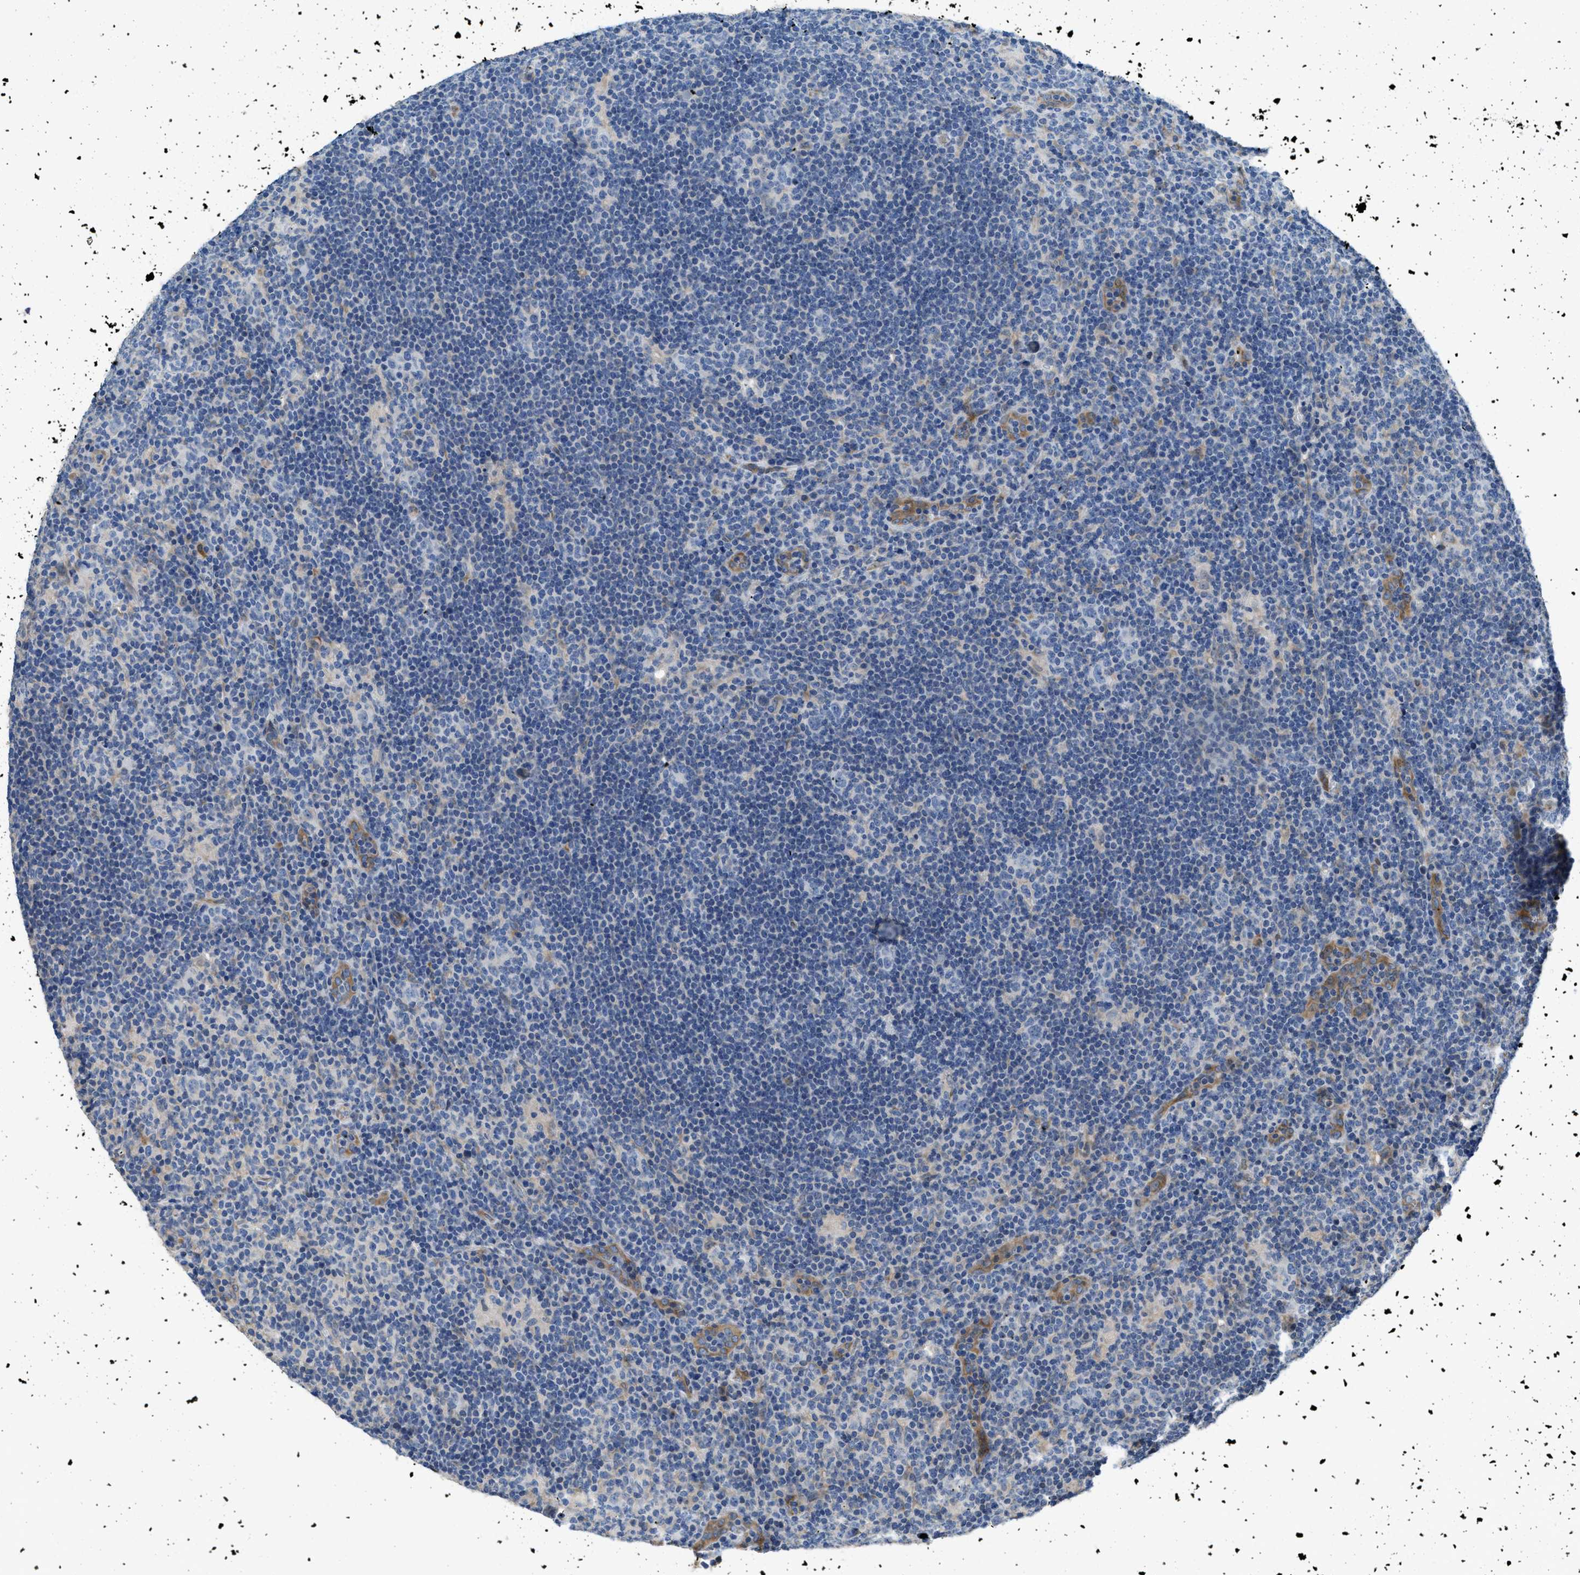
{"staining": {"intensity": "weak", "quantity": "<25%", "location": "cytoplasmic/membranous"}, "tissue": "lymphoma", "cell_type": "Tumor cells", "image_type": "cancer", "snomed": [{"axis": "morphology", "description": "Hodgkin's disease, NOS"}, {"axis": "topography", "description": "Lymph node"}], "caption": "The histopathology image exhibits no significant staining in tumor cells of Hodgkin's disease. Brightfield microscopy of immunohistochemistry stained with DAB (brown) and hematoxylin (blue), captured at high magnification.", "gene": "GGCX", "patient": {"sex": "female", "age": 57}}